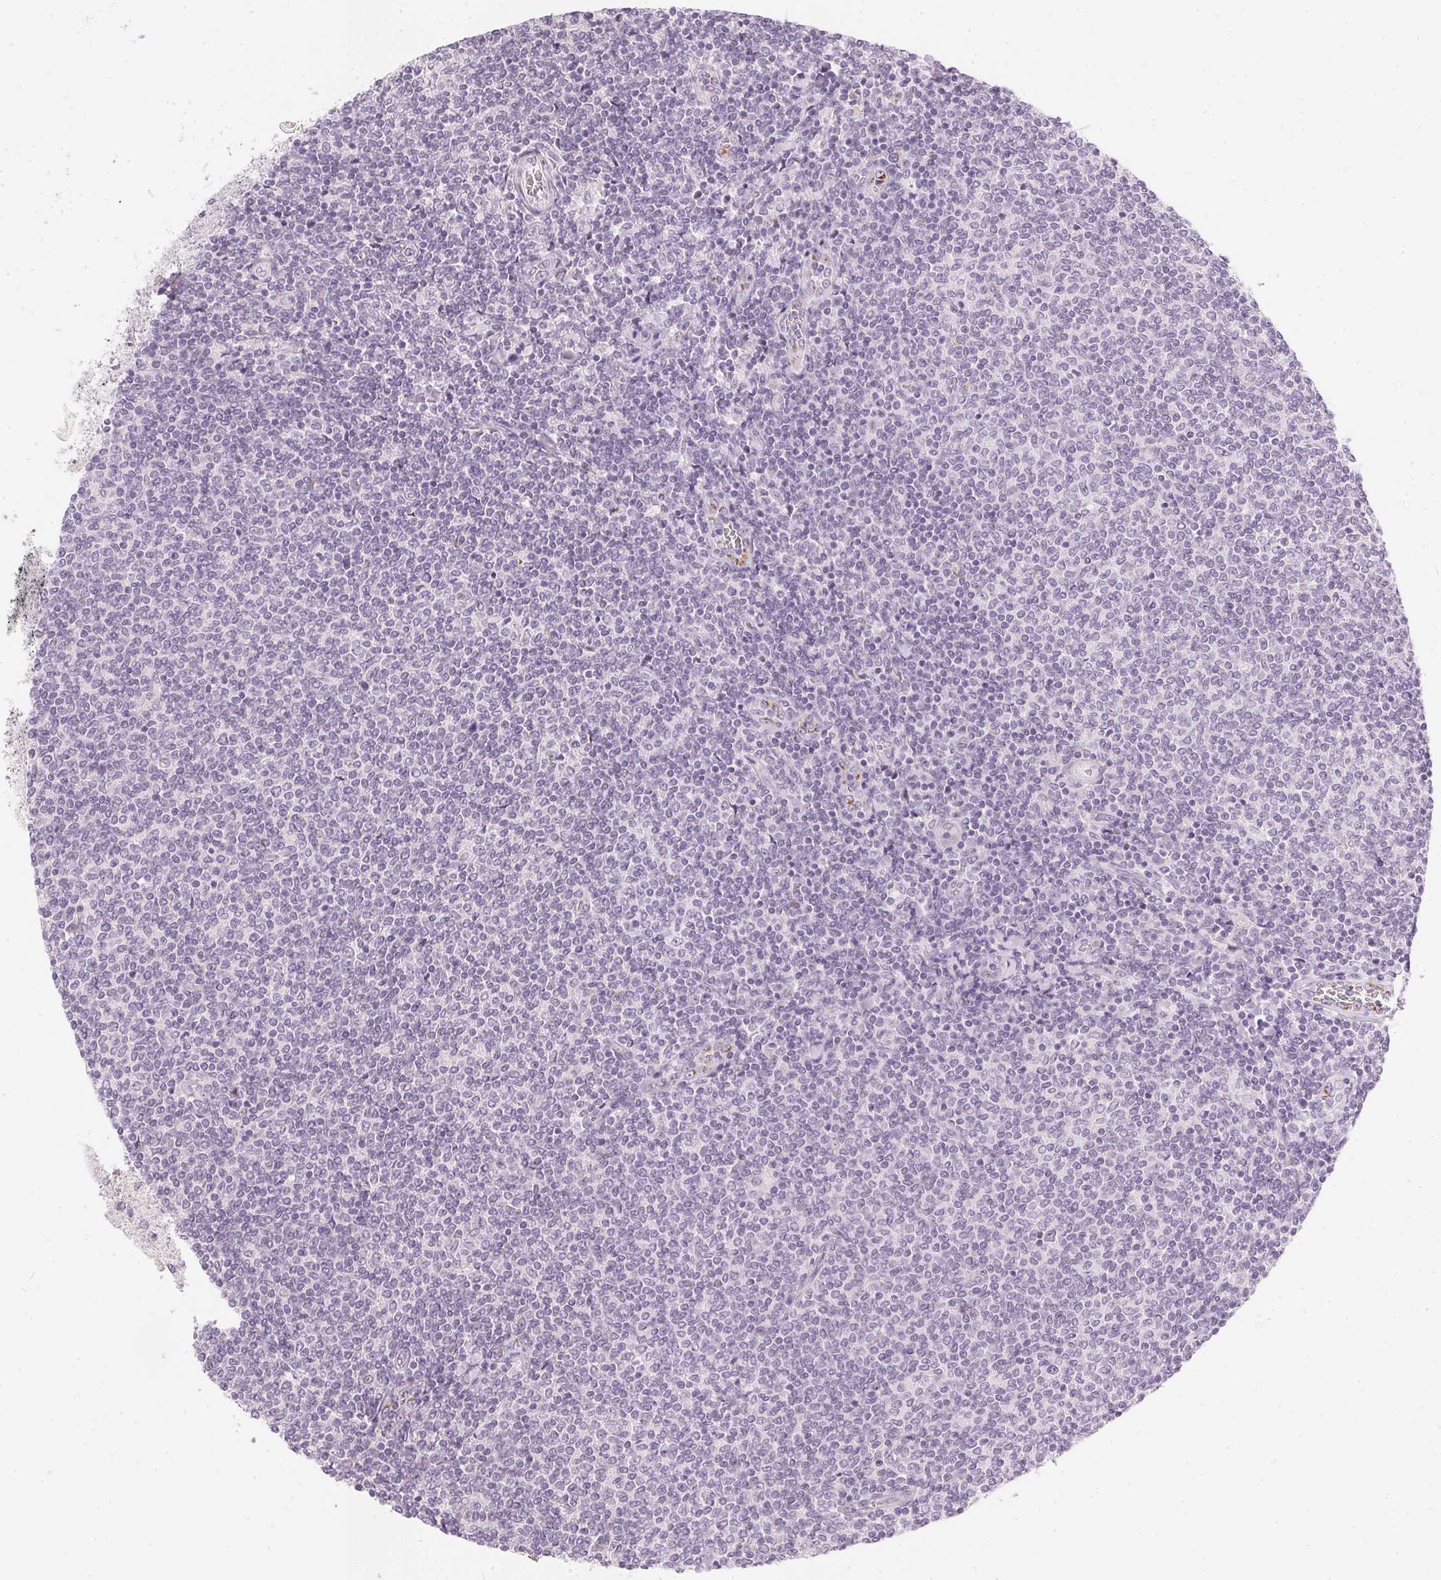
{"staining": {"intensity": "negative", "quantity": "none", "location": "none"}, "tissue": "lymphoma", "cell_type": "Tumor cells", "image_type": "cancer", "snomed": [{"axis": "morphology", "description": "Malignant lymphoma, non-Hodgkin's type, Low grade"}, {"axis": "topography", "description": "Lymph node"}], "caption": "Immunohistochemical staining of human malignant lymphoma, non-Hodgkin's type (low-grade) exhibits no significant expression in tumor cells.", "gene": "CHST4", "patient": {"sex": "male", "age": 52}}